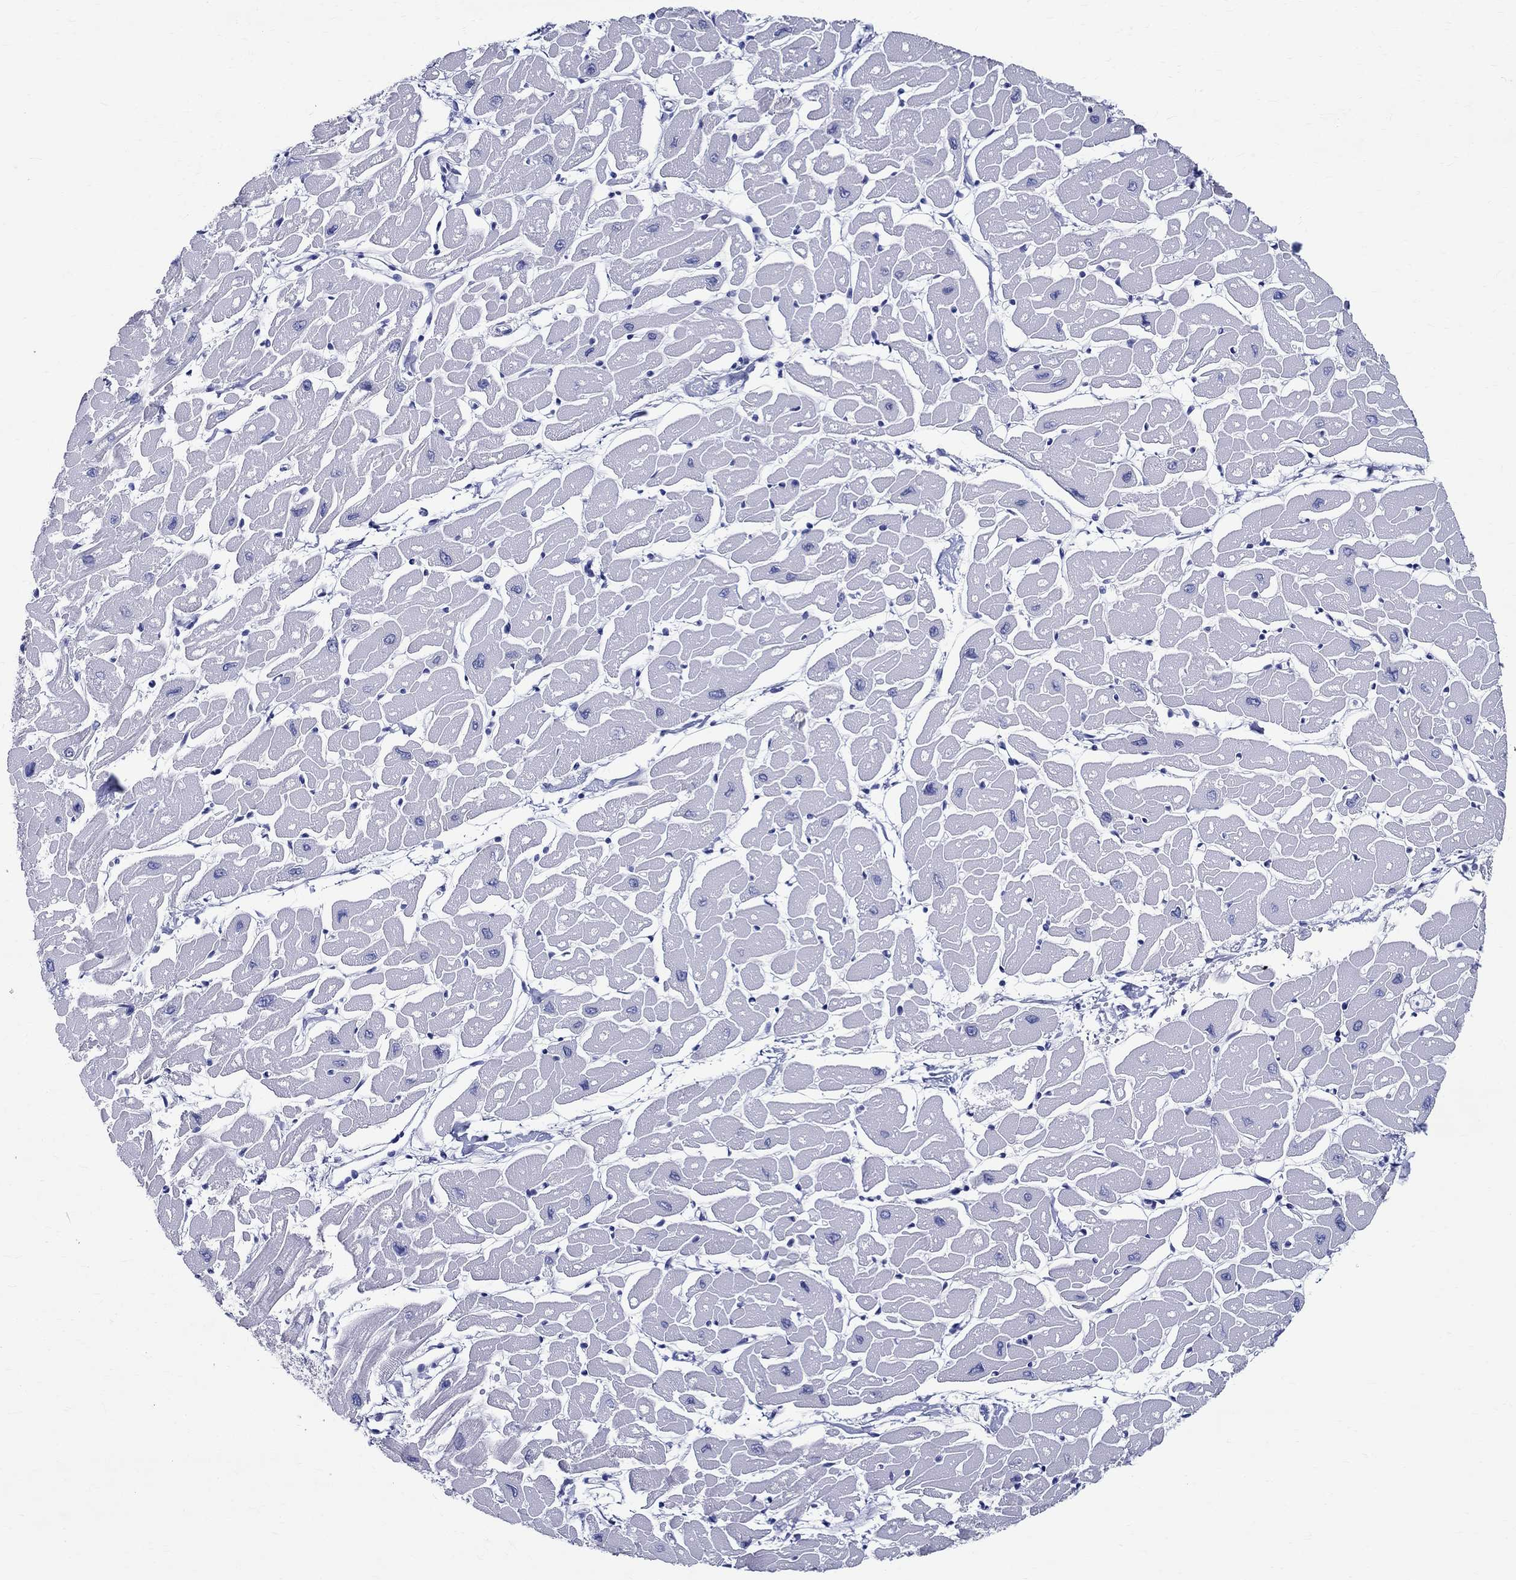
{"staining": {"intensity": "negative", "quantity": "none", "location": "none"}, "tissue": "heart muscle", "cell_type": "Cardiomyocytes", "image_type": "normal", "snomed": [{"axis": "morphology", "description": "Normal tissue, NOS"}, {"axis": "topography", "description": "Heart"}], "caption": "IHC of unremarkable human heart muscle reveals no staining in cardiomyocytes. (DAB (3,3'-diaminobenzidine) immunohistochemistry, high magnification).", "gene": "BSPRY", "patient": {"sex": "male", "age": 57}}